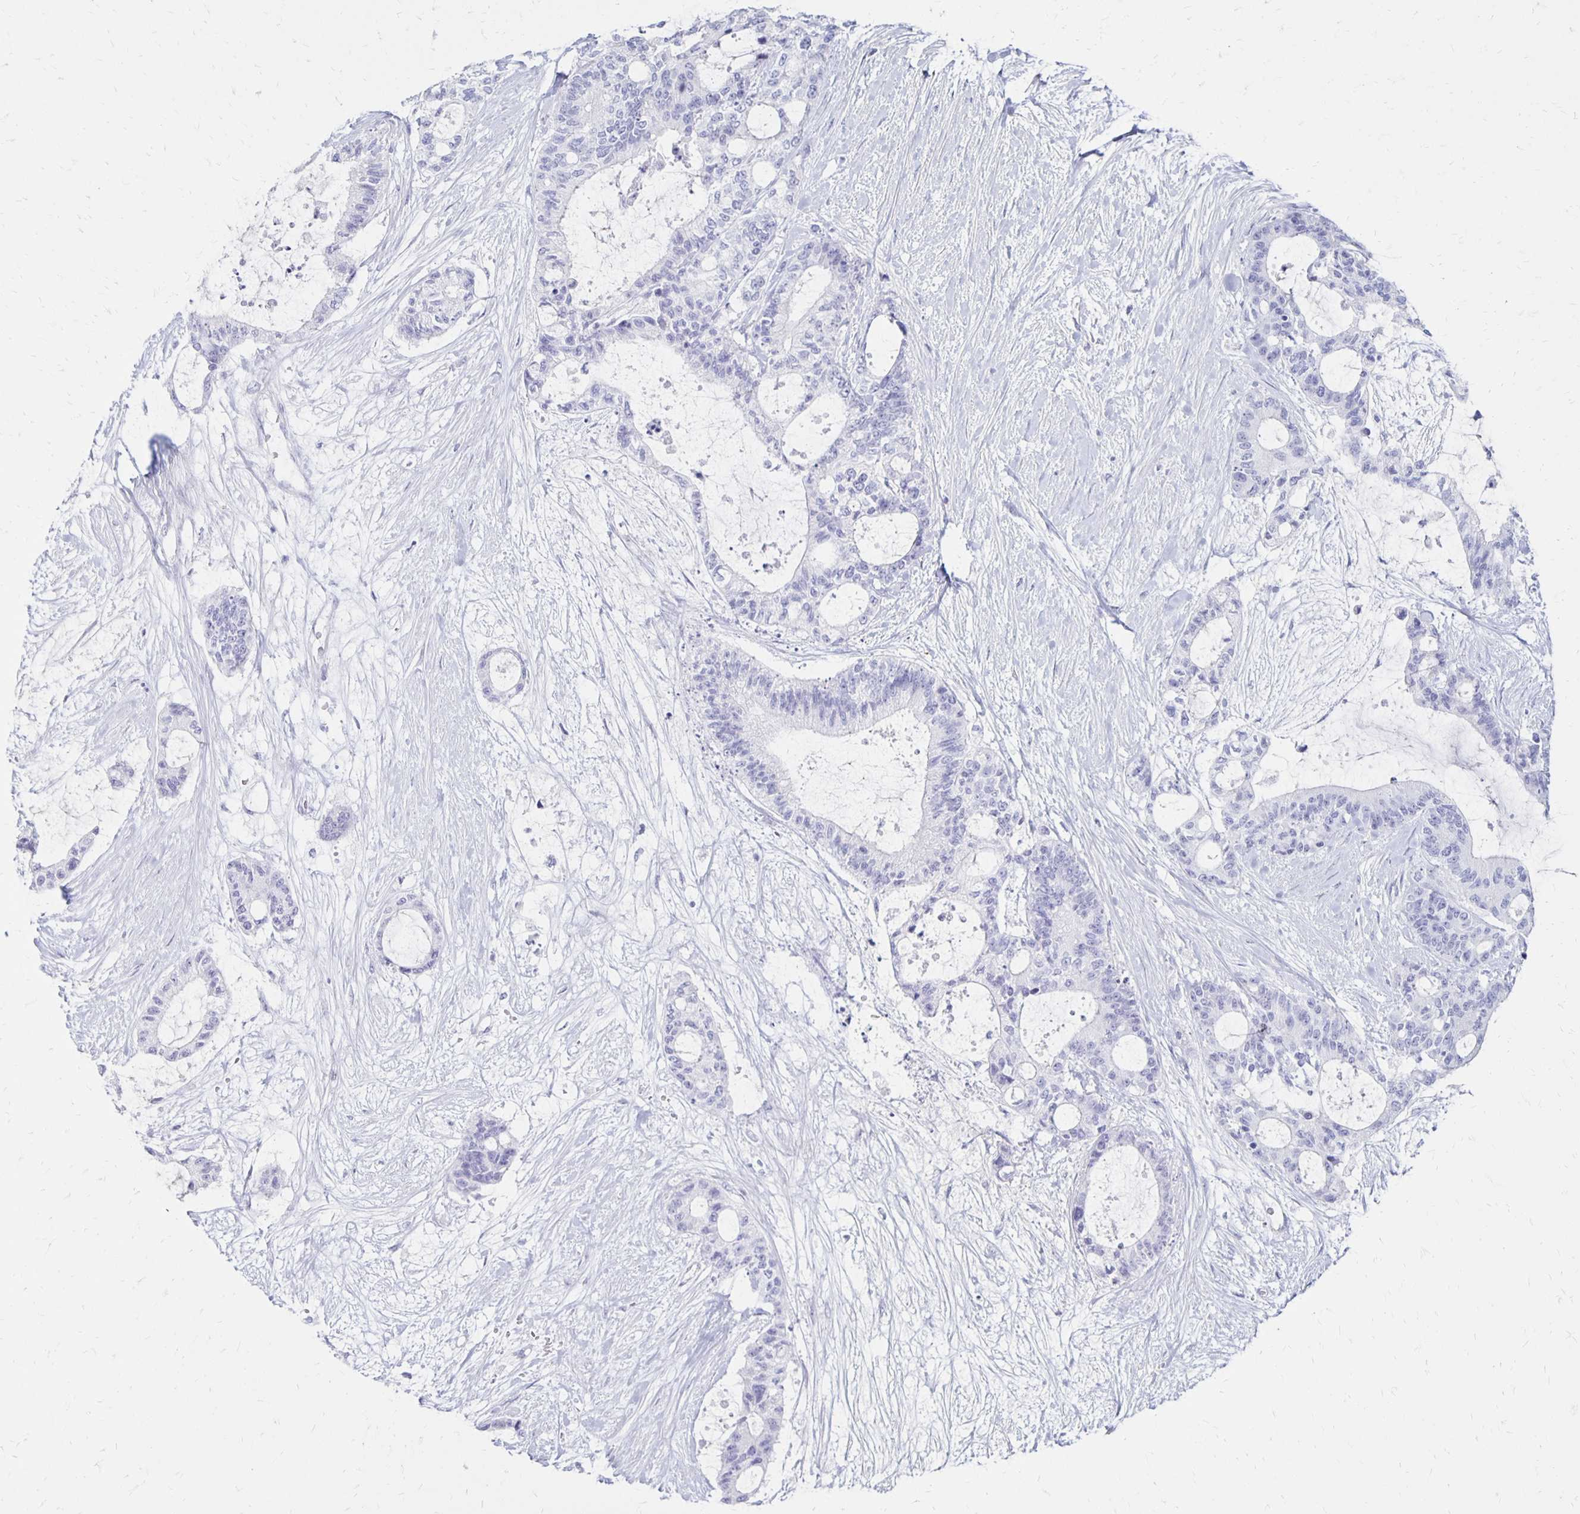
{"staining": {"intensity": "negative", "quantity": "none", "location": "none"}, "tissue": "liver cancer", "cell_type": "Tumor cells", "image_type": "cancer", "snomed": [{"axis": "morphology", "description": "Normal tissue, NOS"}, {"axis": "morphology", "description": "Cholangiocarcinoma"}, {"axis": "topography", "description": "Liver"}, {"axis": "topography", "description": "Peripheral nerve tissue"}], "caption": "The image displays no significant positivity in tumor cells of liver cancer (cholangiocarcinoma).", "gene": "RYR1", "patient": {"sex": "female", "age": 73}}